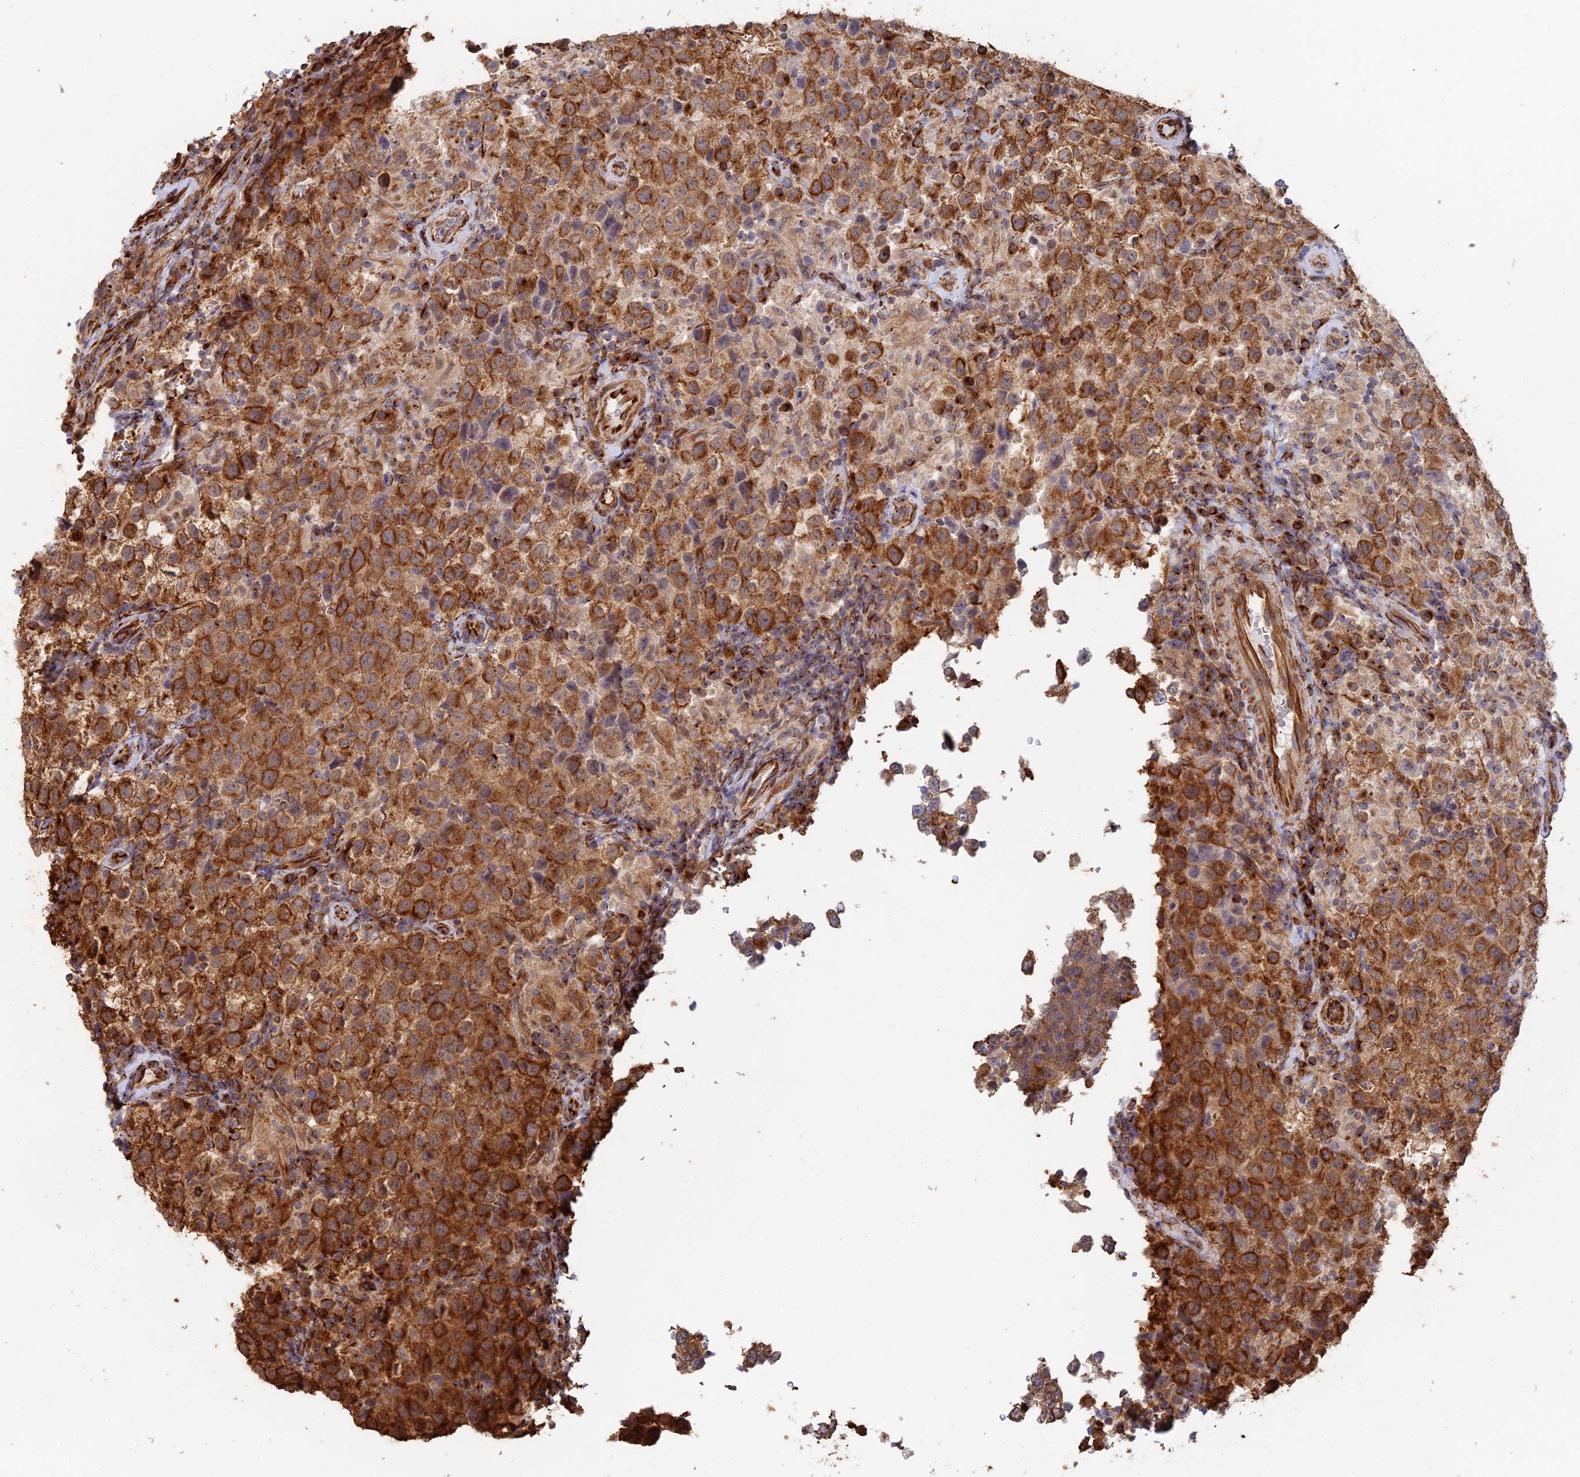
{"staining": {"intensity": "strong", "quantity": ">75%", "location": "cytoplasmic/membranous"}, "tissue": "testis cancer", "cell_type": "Tumor cells", "image_type": "cancer", "snomed": [{"axis": "morphology", "description": "Seminoma, NOS"}, {"axis": "morphology", "description": "Carcinoma, Embryonal, NOS"}, {"axis": "topography", "description": "Testis"}], "caption": "Immunohistochemistry (IHC) micrograph of human testis cancer (embryonal carcinoma) stained for a protein (brown), which reveals high levels of strong cytoplasmic/membranous staining in approximately >75% of tumor cells.", "gene": "WBP11", "patient": {"sex": "male", "age": 41}}